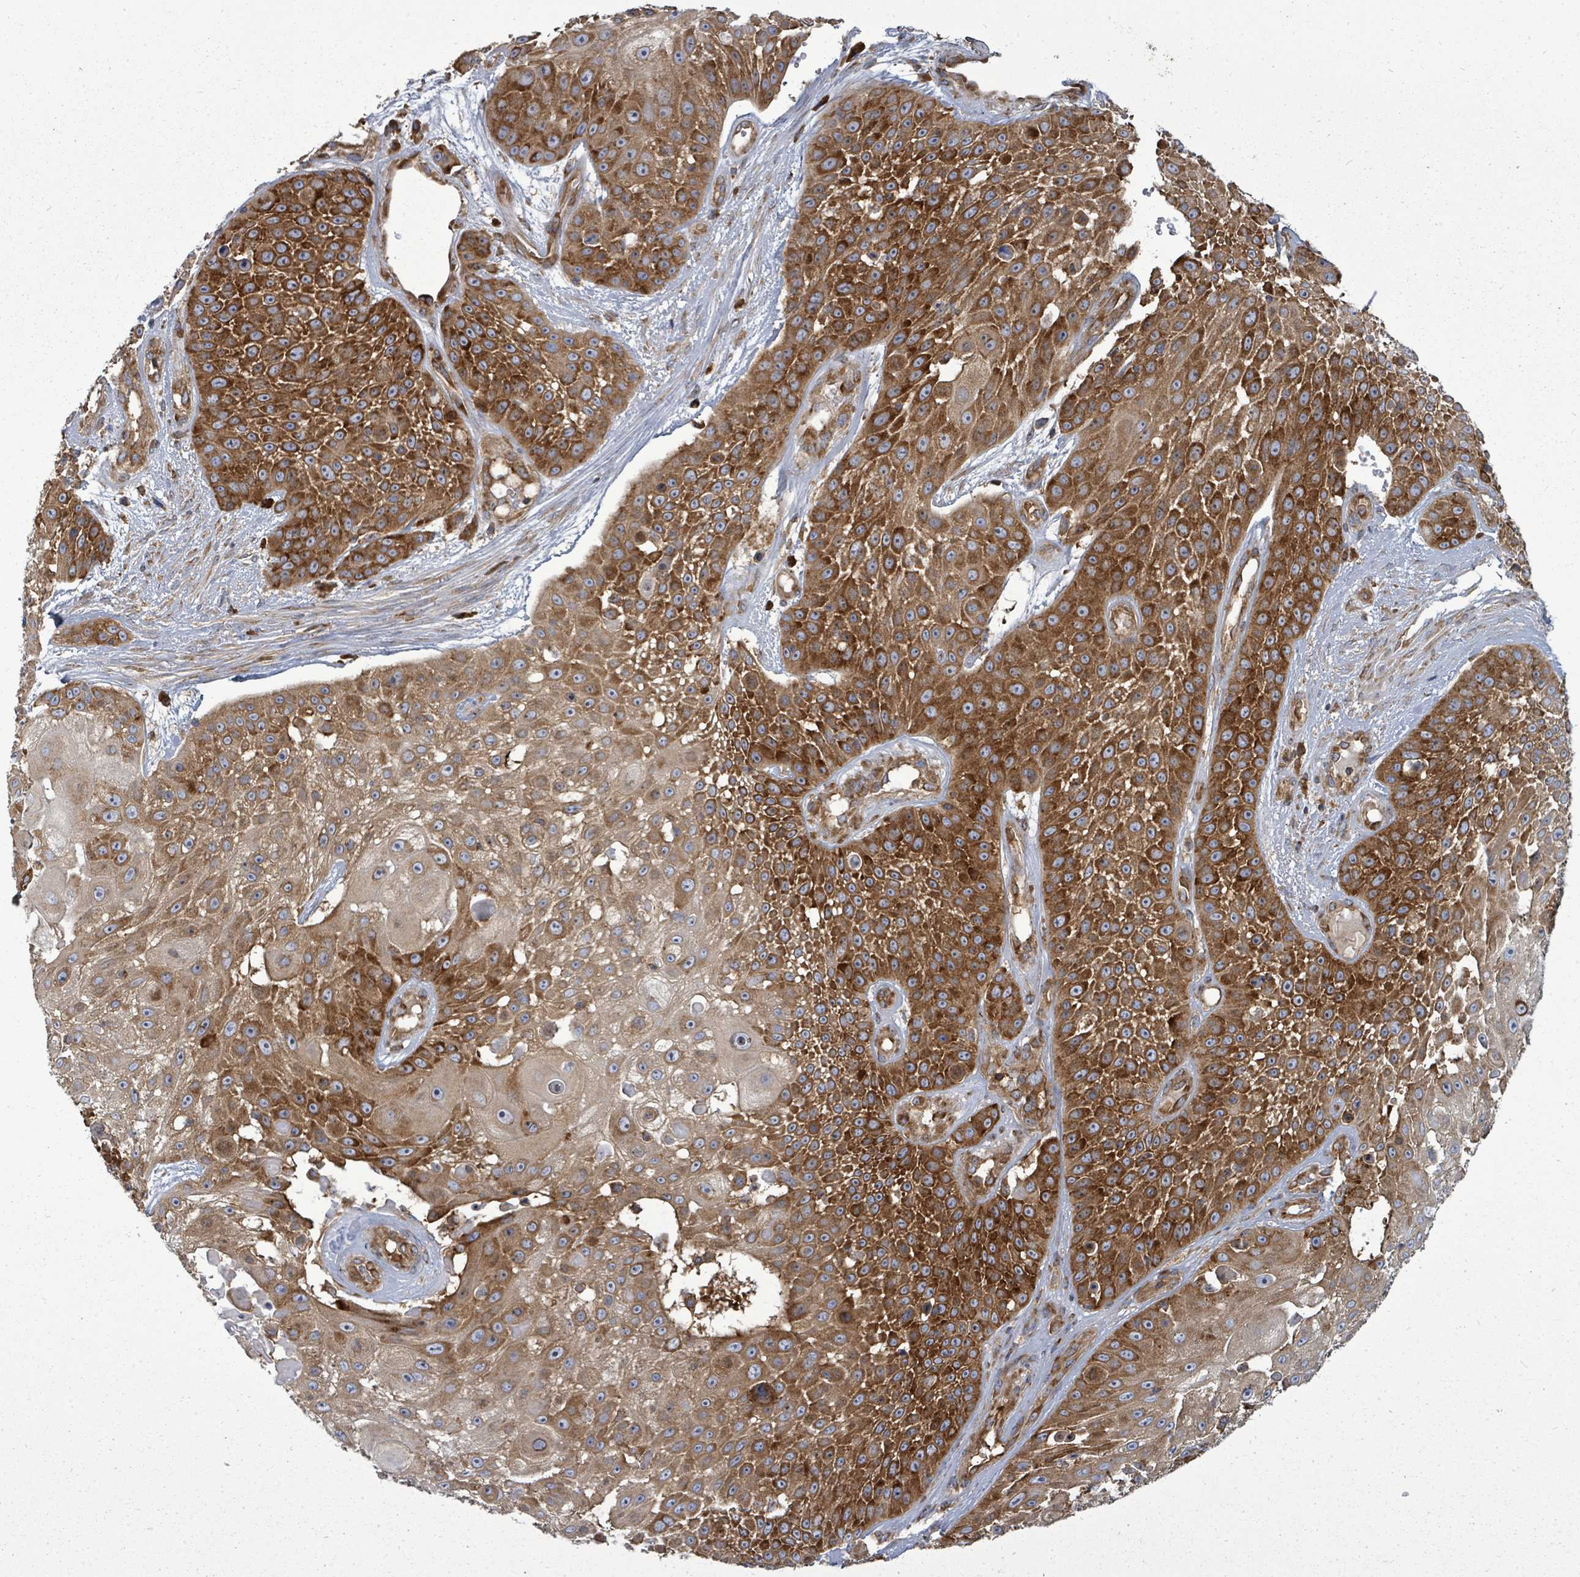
{"staining": {"intensity": "strong", "quantity": "25%-75%", "location": "cytoplasmic/membranous"}, "tissue": "skin cancer", "cell_type": "Tumor cells", "image_type": "cancer", "snomed": [{"axis": "morphology", "description": "Squamous cell carcinoma, NOS"}, {"axis": "topography", "description": "Skin"}], "caption": "Brown immunohistochemical staining in human skin cancer (squamous cell carcinoma) reveals strong cytoplasmic/membranous positivity in about 25%-75% of tumor cells.", "gene": "EIF3C", "patient": {"sex": "female", "age": 86}}